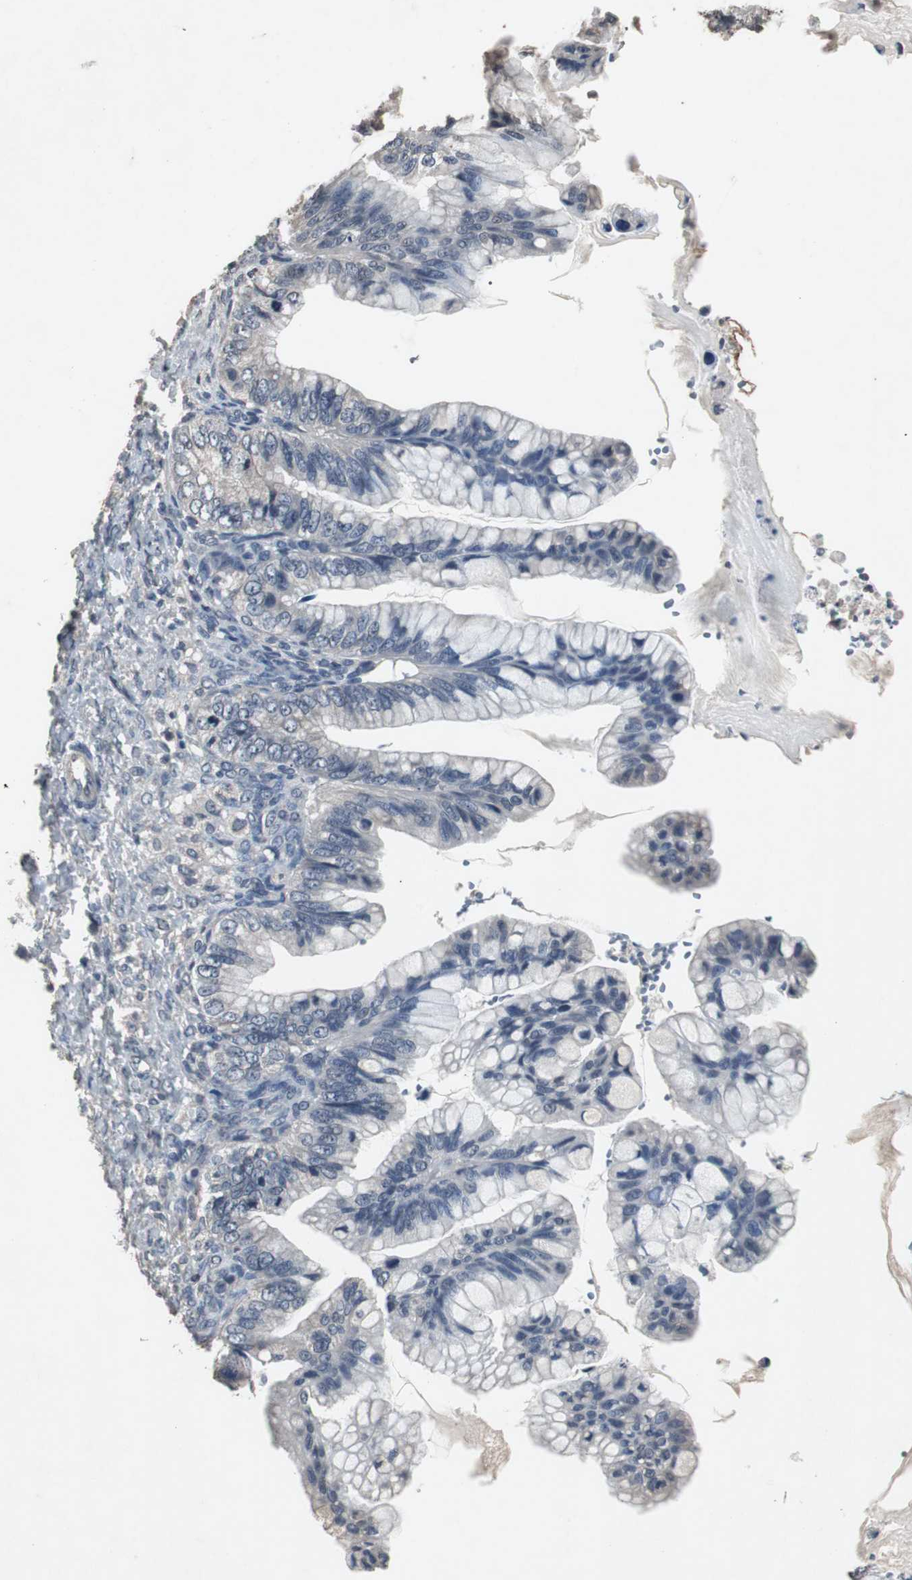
{"staining": {"intensity": "negative", "quantity": "none", "location": "none"}, "tissue": "ovarian cancer", "cell_type": "Tumor cells", "image_type": "cancer", "snomed": [{"axis": "morphology", "description": "Cystadenocarcinoma, mucinous, NOS"}, {"axis": "topography", "description": "Ovary"}], "caption": "Immunohistochemistry of human ovarian cancer demonstrates no expression in tumor cells. The staining was performed using DAB to visualize the protein expression in brown, while the nuclei were stained in blue with hematoxylin (Magnification: 20x).", "gene": "ADNP2", "patient": {"sex": "female", "age": 36}}